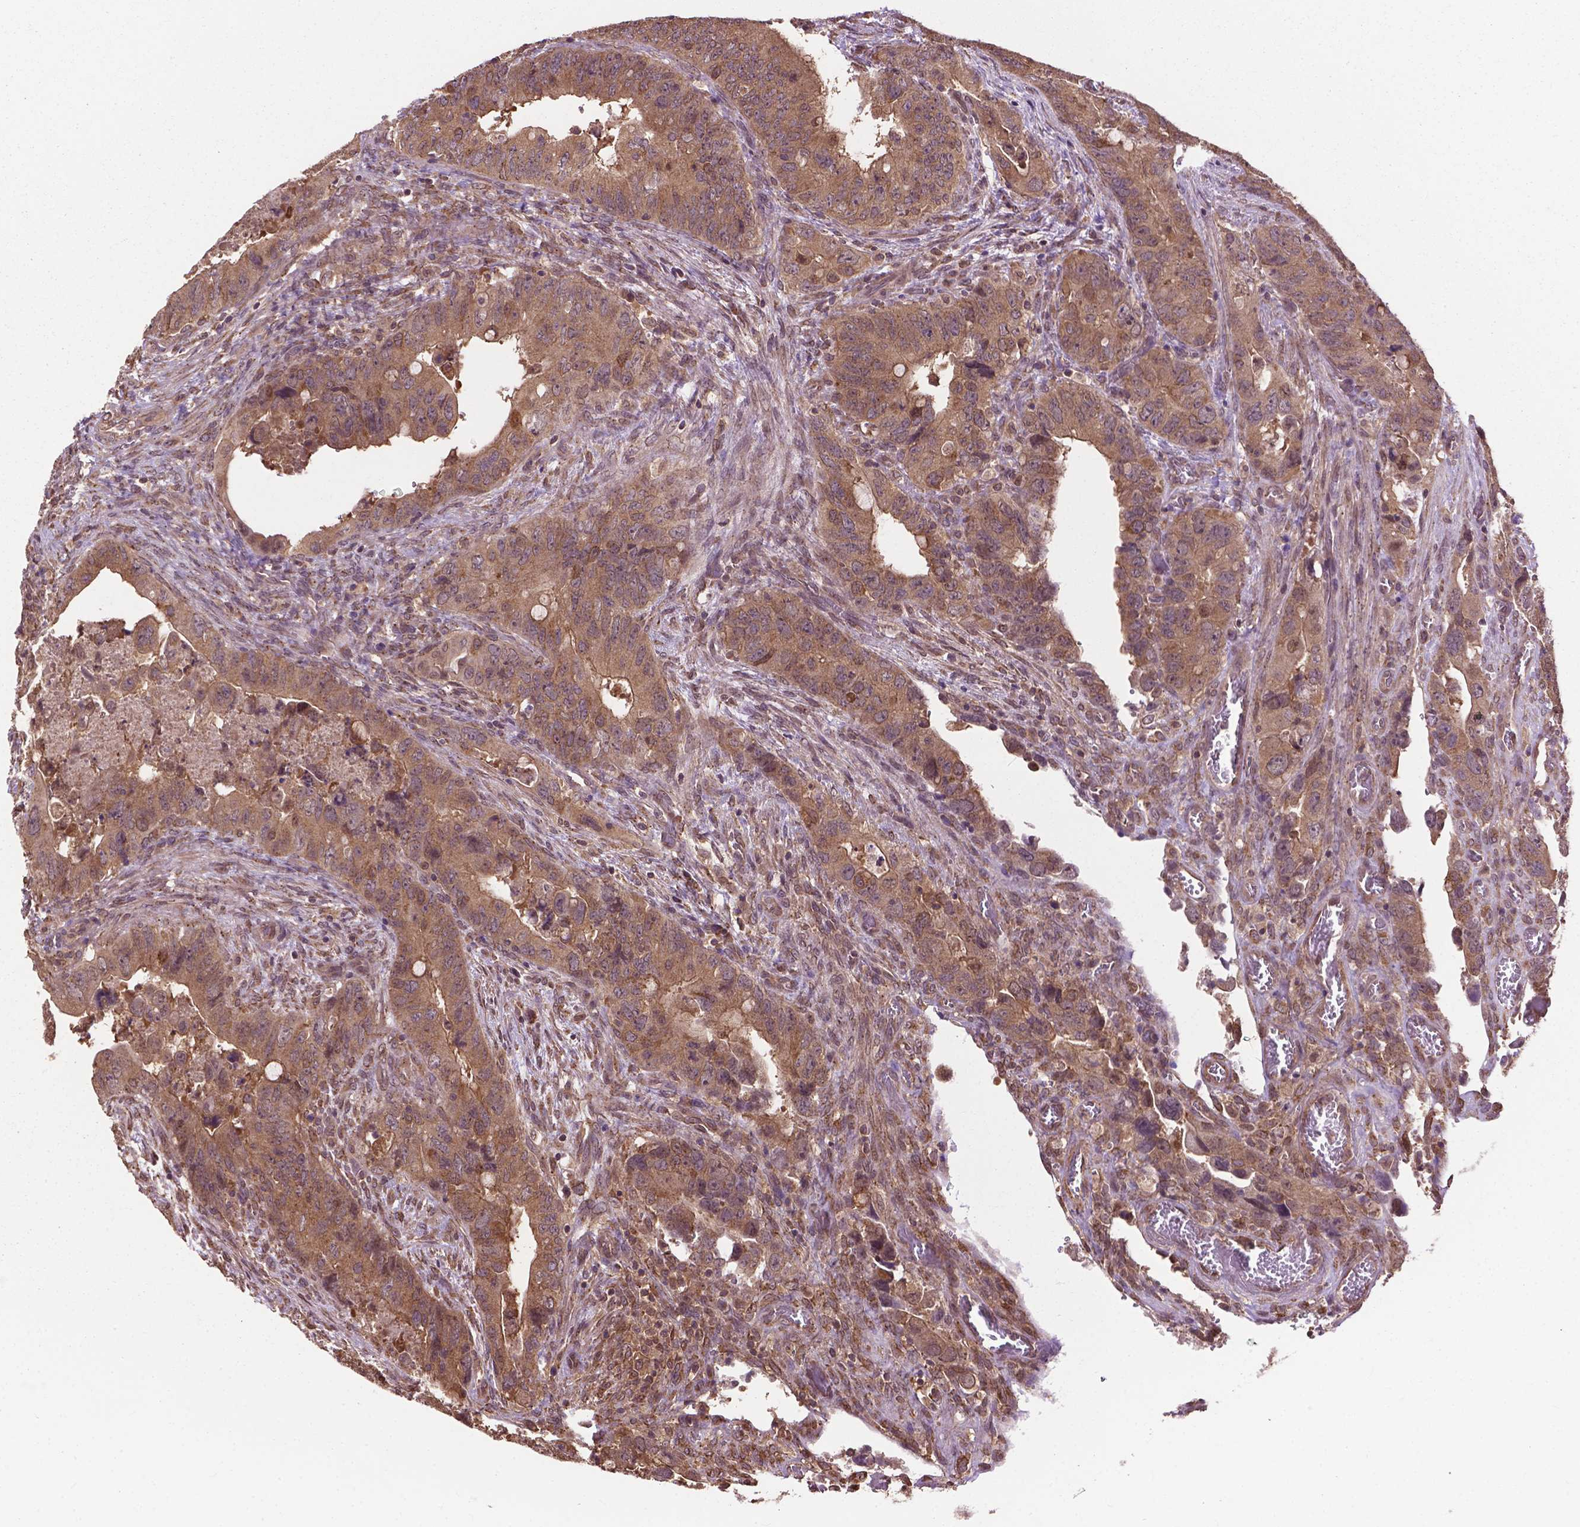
{"staining": {"intensity": "moderate", "quantity": ">75%", "location": "cytoplasmic/membranous"}, "tissue": "colorectal cancer", "cell_type": "Tumor cells", "image_type": "cancer", "snomed": [{"axis": "morphology", "description": "Adenocarcinoma, NOS"}, {"axis": "topography", "description": "Rectum"}], "caption": "Protein expression analysis of colorectal cancer displays moderate cytoplasmic/membranous staining in approximately >75% of tumor cells.", "gene": "PPP1CB", "patient": {"sex": "male", "age": 78}}